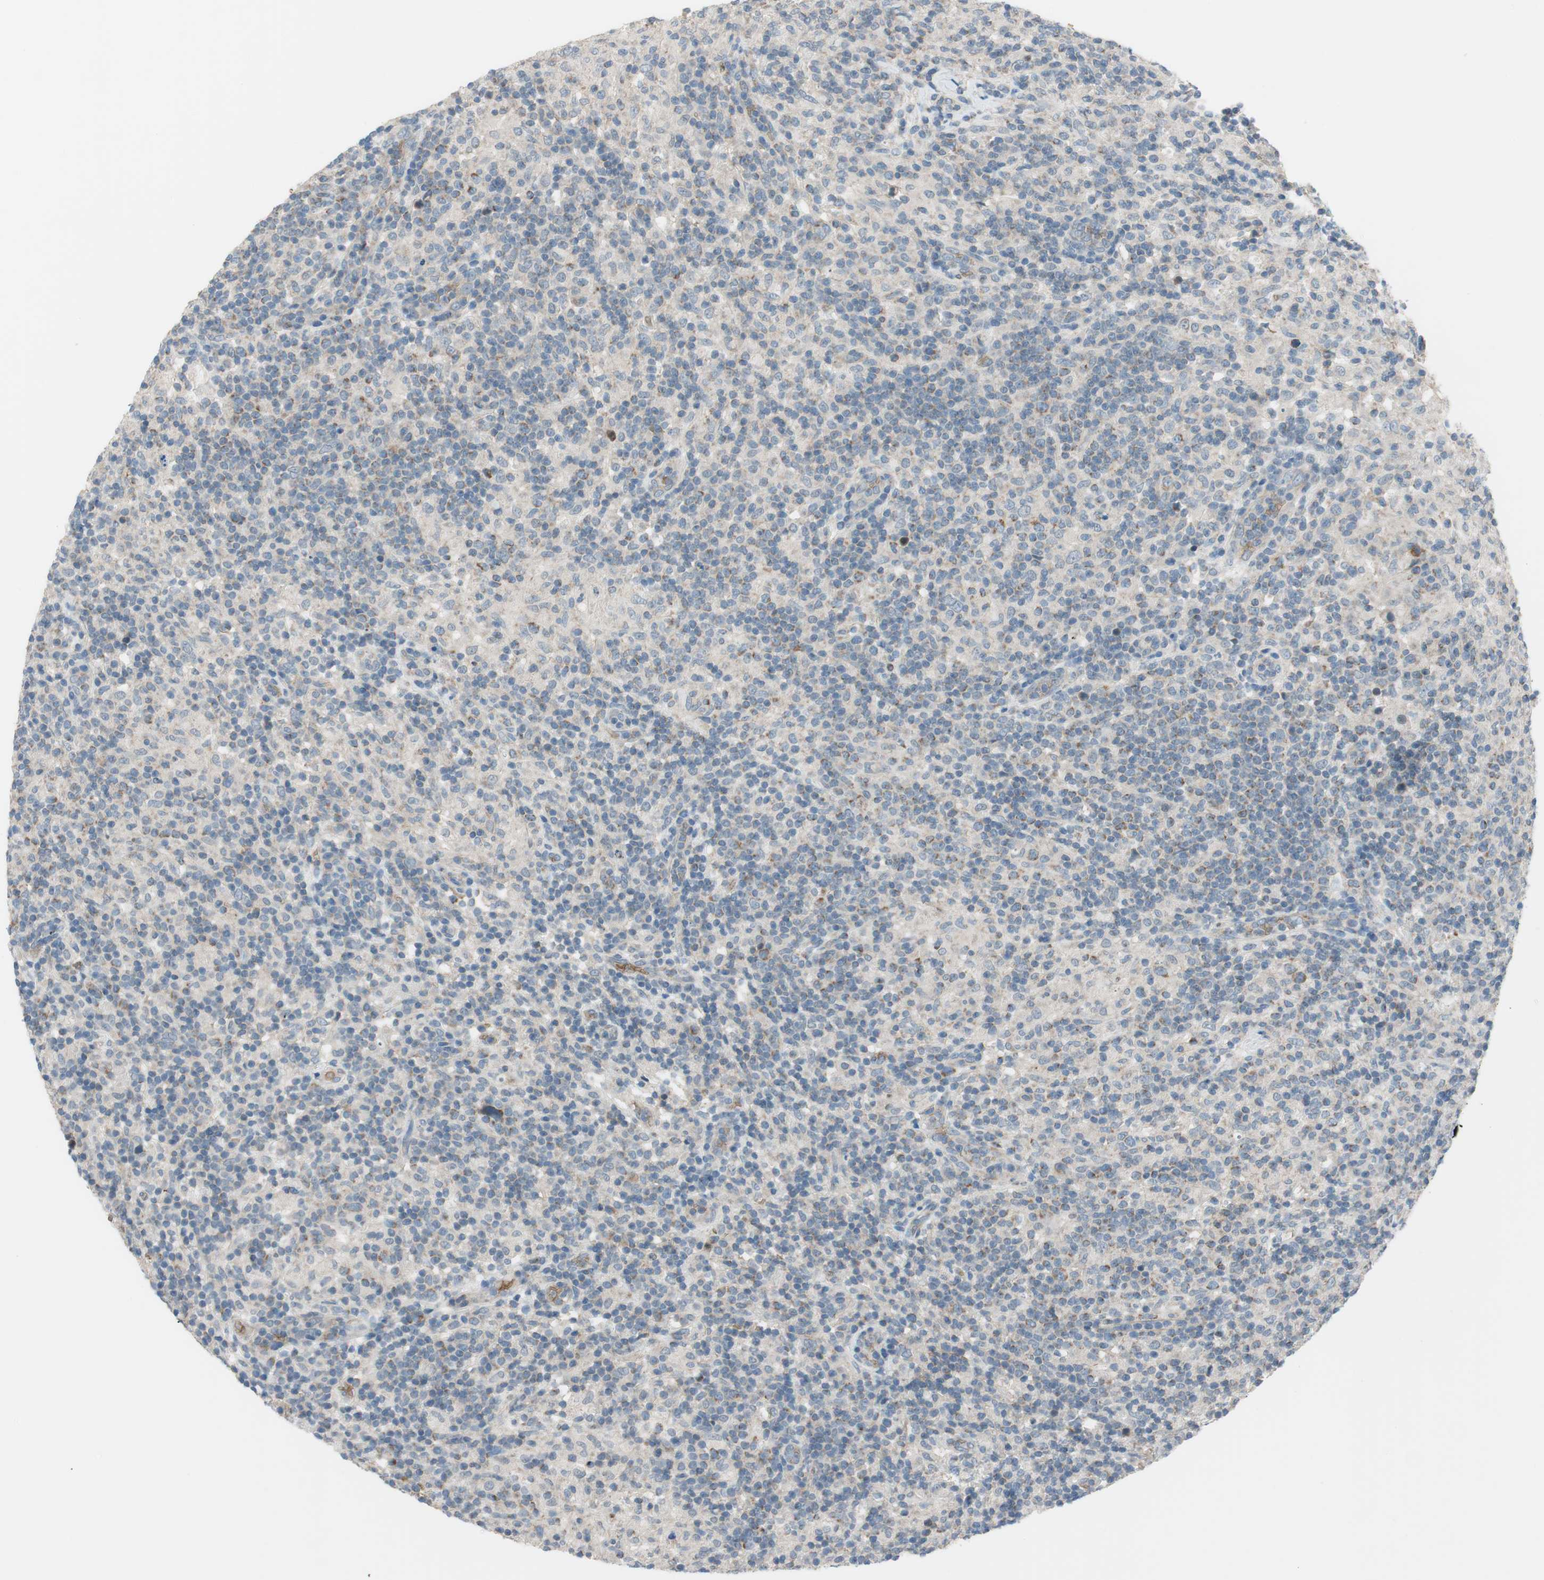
{"staining": {"intensity": "moderate", "quantity": ">75%", "location": "cytoplasmic/membranous"}, "tissue": "lymphoma", "cell_type": "Tumor cells", "image_type": "cancer", "snomed": [{"axis": "morphology", "description": "Hodgkin's disease, NOS"}, {"axis": "topography", "description": "Lymph node"}], "caption": "Tumor cells display medium levels of moderate cytoplasmic/membranous expression in about >75% of cells in Hodgkin's disease. (Stains: DAB (3,3'-diaminobenzidine) in brown, nuclei in blue, Microscopy: brightfield microscopy at high magnification).", "gene": "GYPC", "patient": {"sex": "male", "age": 70}}